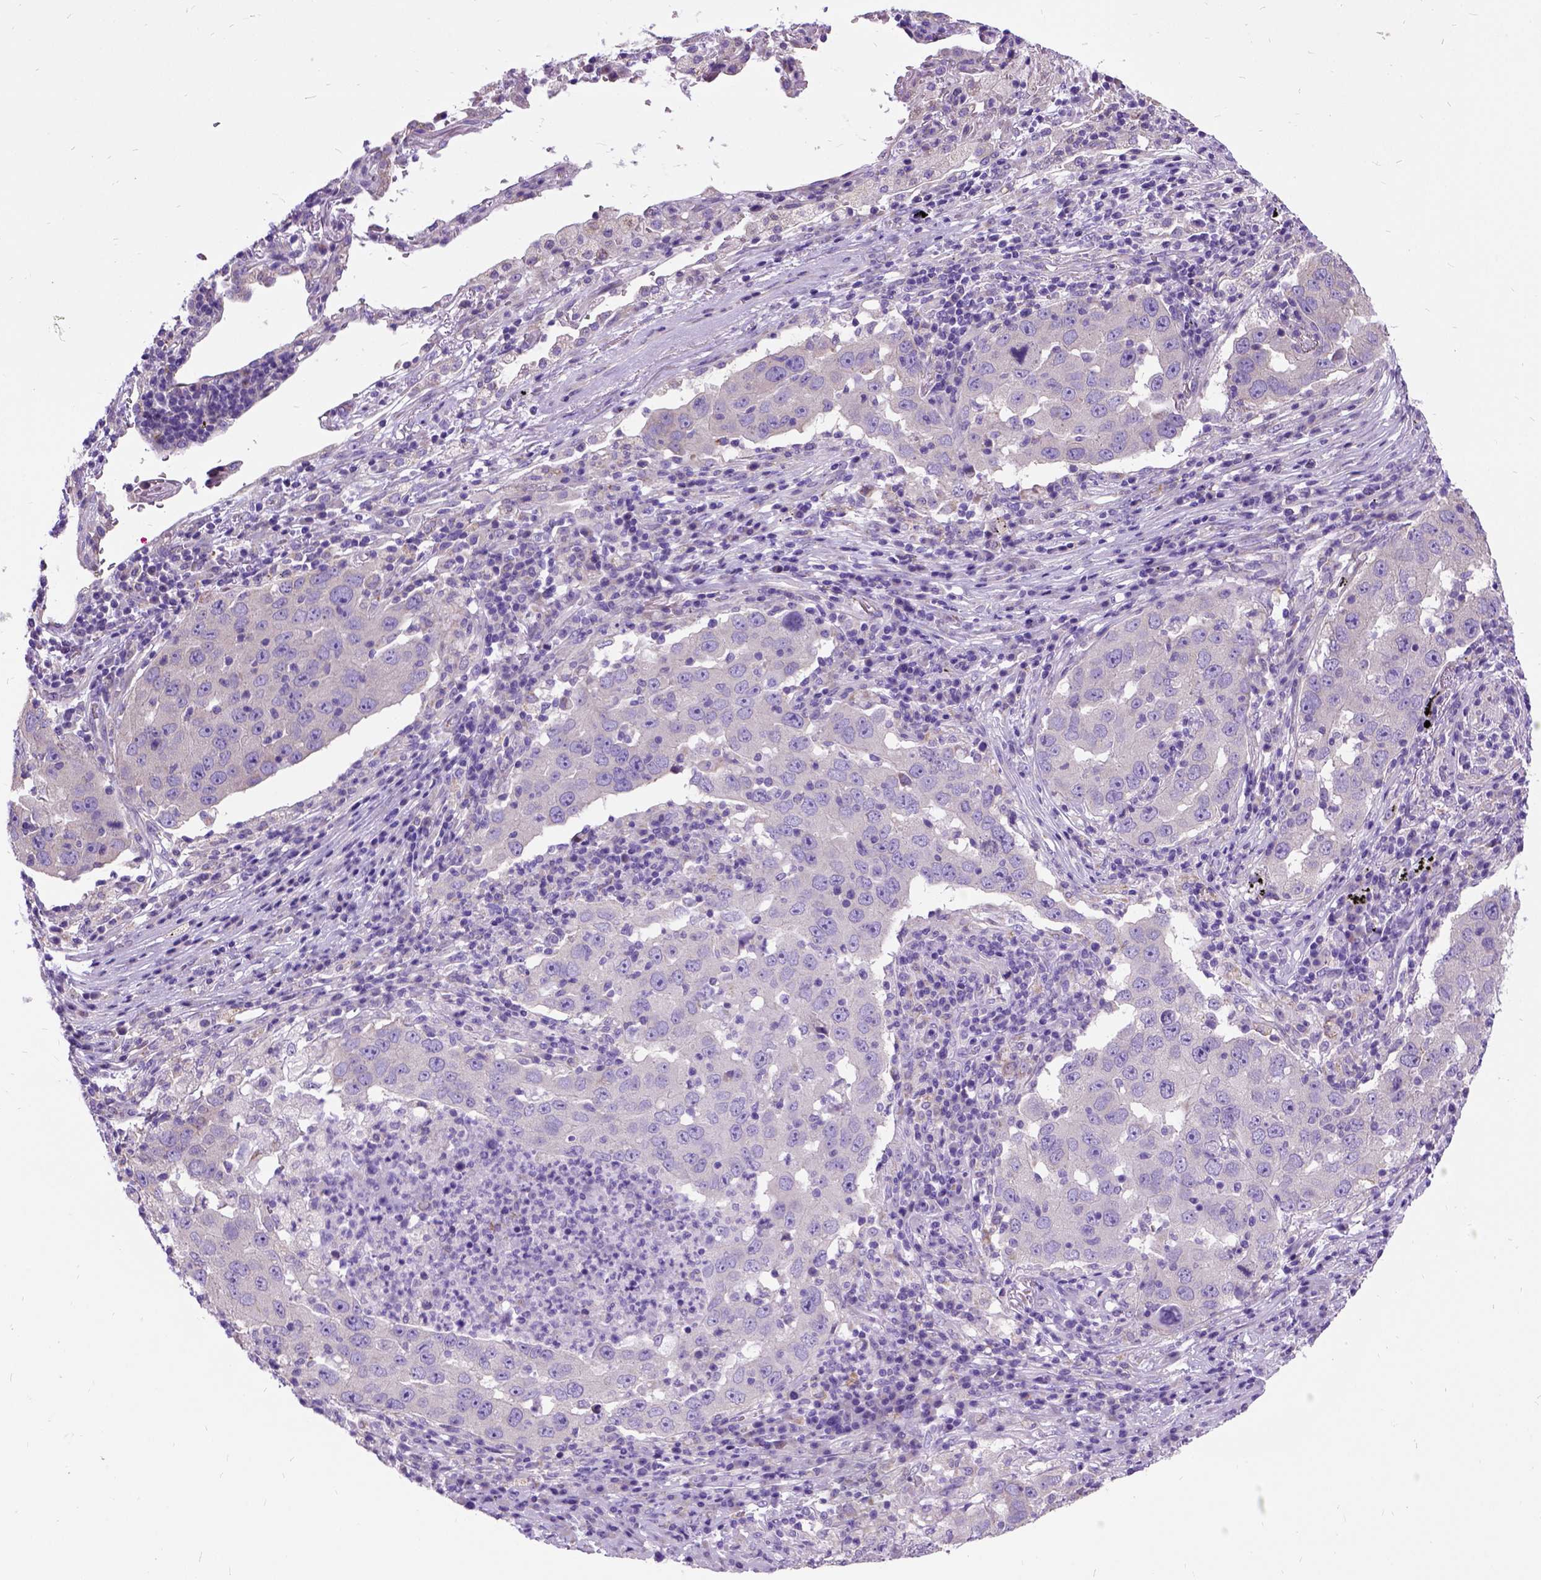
{"staining": {"intensity": "negative", "quantity": "none", "location": "none"}, "tissue": "lung cancer", "cell_type": "Tumor cells", "image_type": "cancer", "snomed": [{"axis": "morphology", "description": "Adenocarcinoma, NOS"}, {"axis": "topography", "description": "Lung"}], "caption": "Tumor cells are negative for brown protein staining in lung cancer (adenocarcinoma). (Stains: DAB (3,3'-diaminobenzidine) immunohistochemistry (IHC) with hematoxylin counter stain, Microscopy: brightfield microscopy at high magnification).", "gene": "CFAP54", "patient": {"sex": "male", "age": 73}}